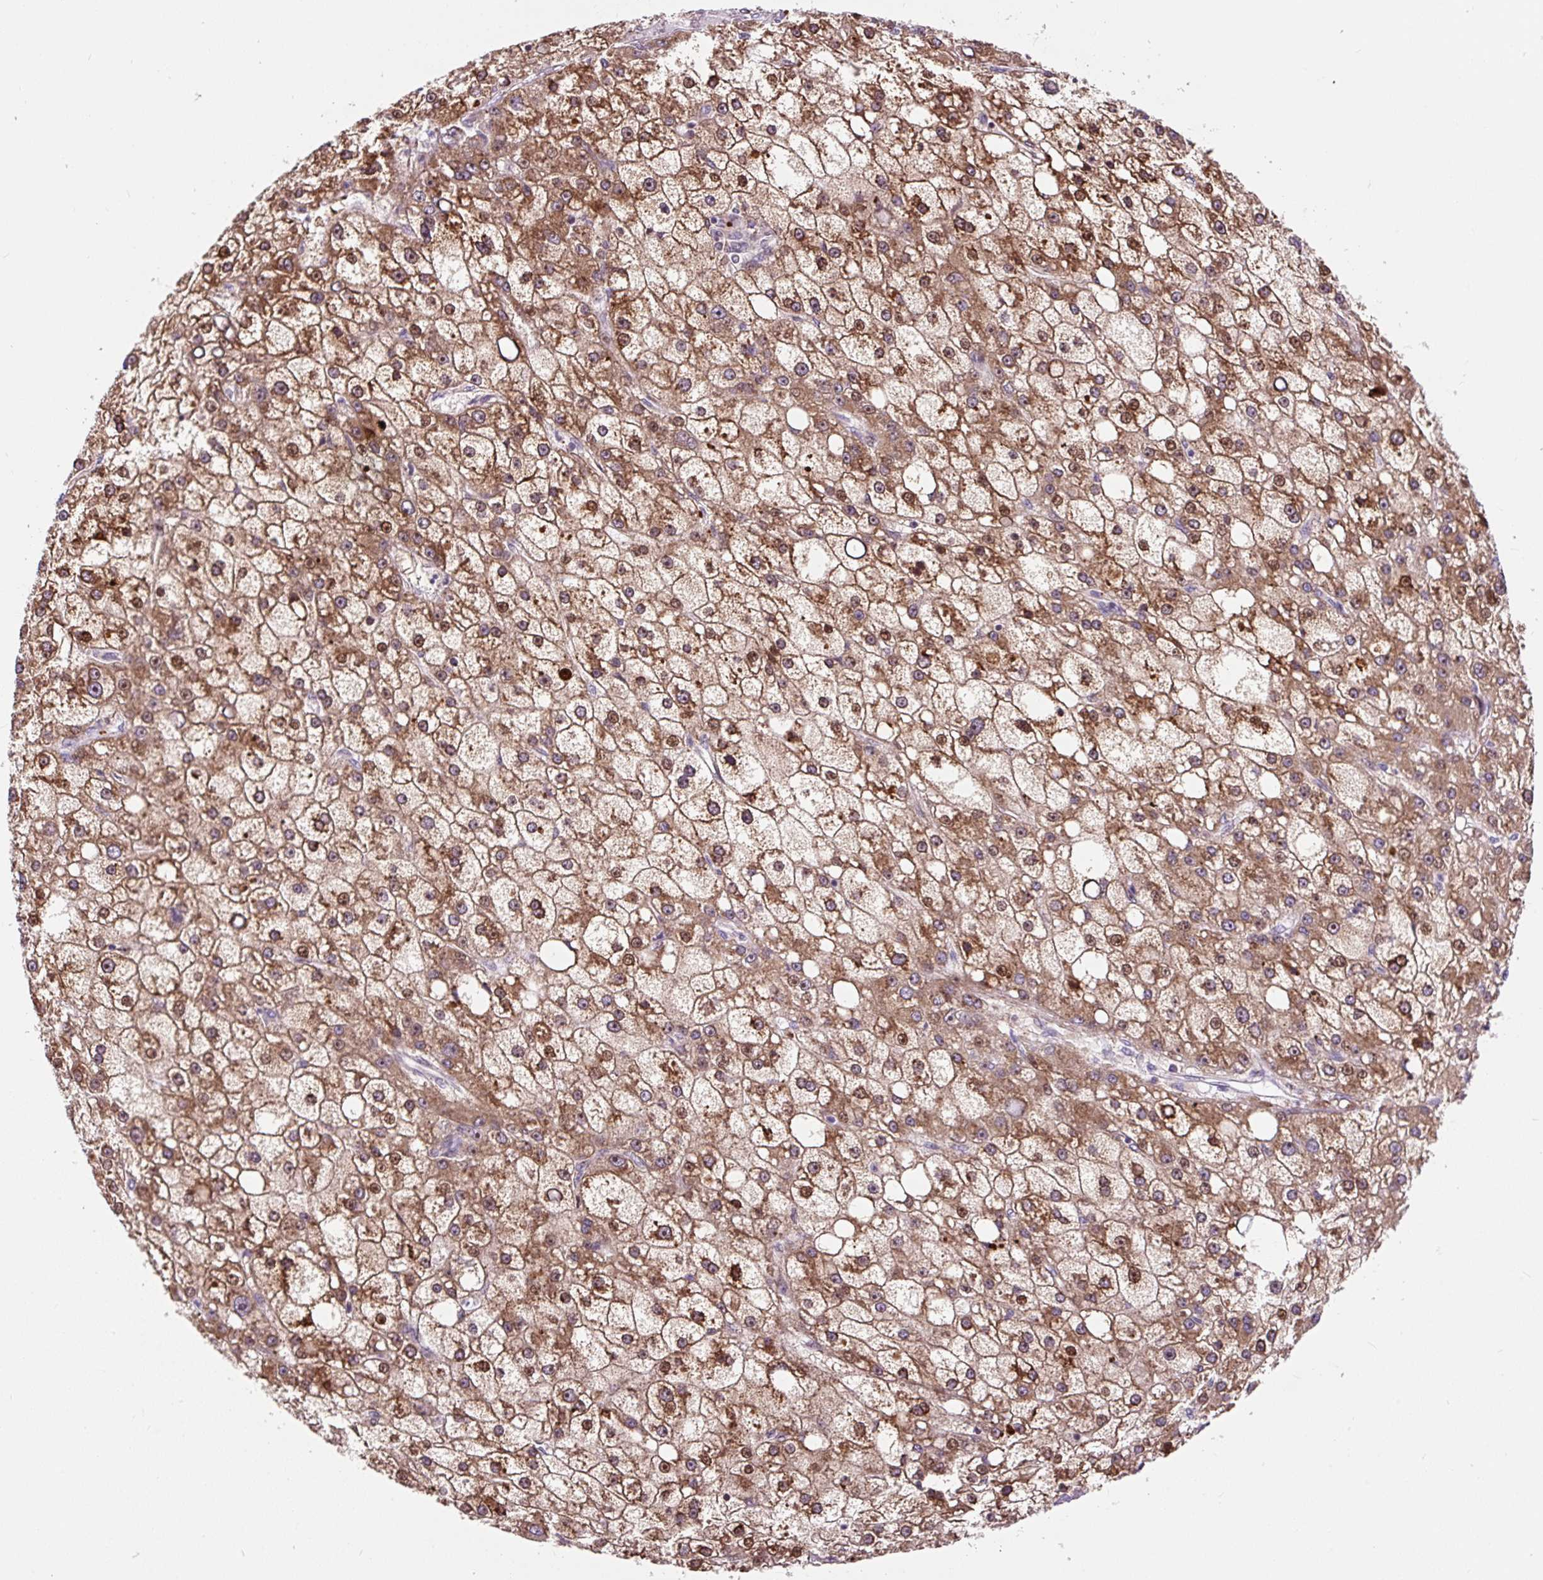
{"staining": {"intensity": "moderate", "quantity": ">75%", "location": "cytoplasmic/membranous"}, "tissue": "liver cancer", "cell_type": "Tumor cells", "image_type": "cancer", "snomed": [{"axis": "morphology", "description": "Carcinoma, Hepatocellular, NOS"}, {"axis": "topography", "description": "Liver"}], "caption": "A brown stain shows moderate cytoplasmic/membranous expression of a protein in human hepatocellular carcinoma (liver) tumor cells.", "gene": "CISD3", "patient": {"sex": "male", "age": 67}}